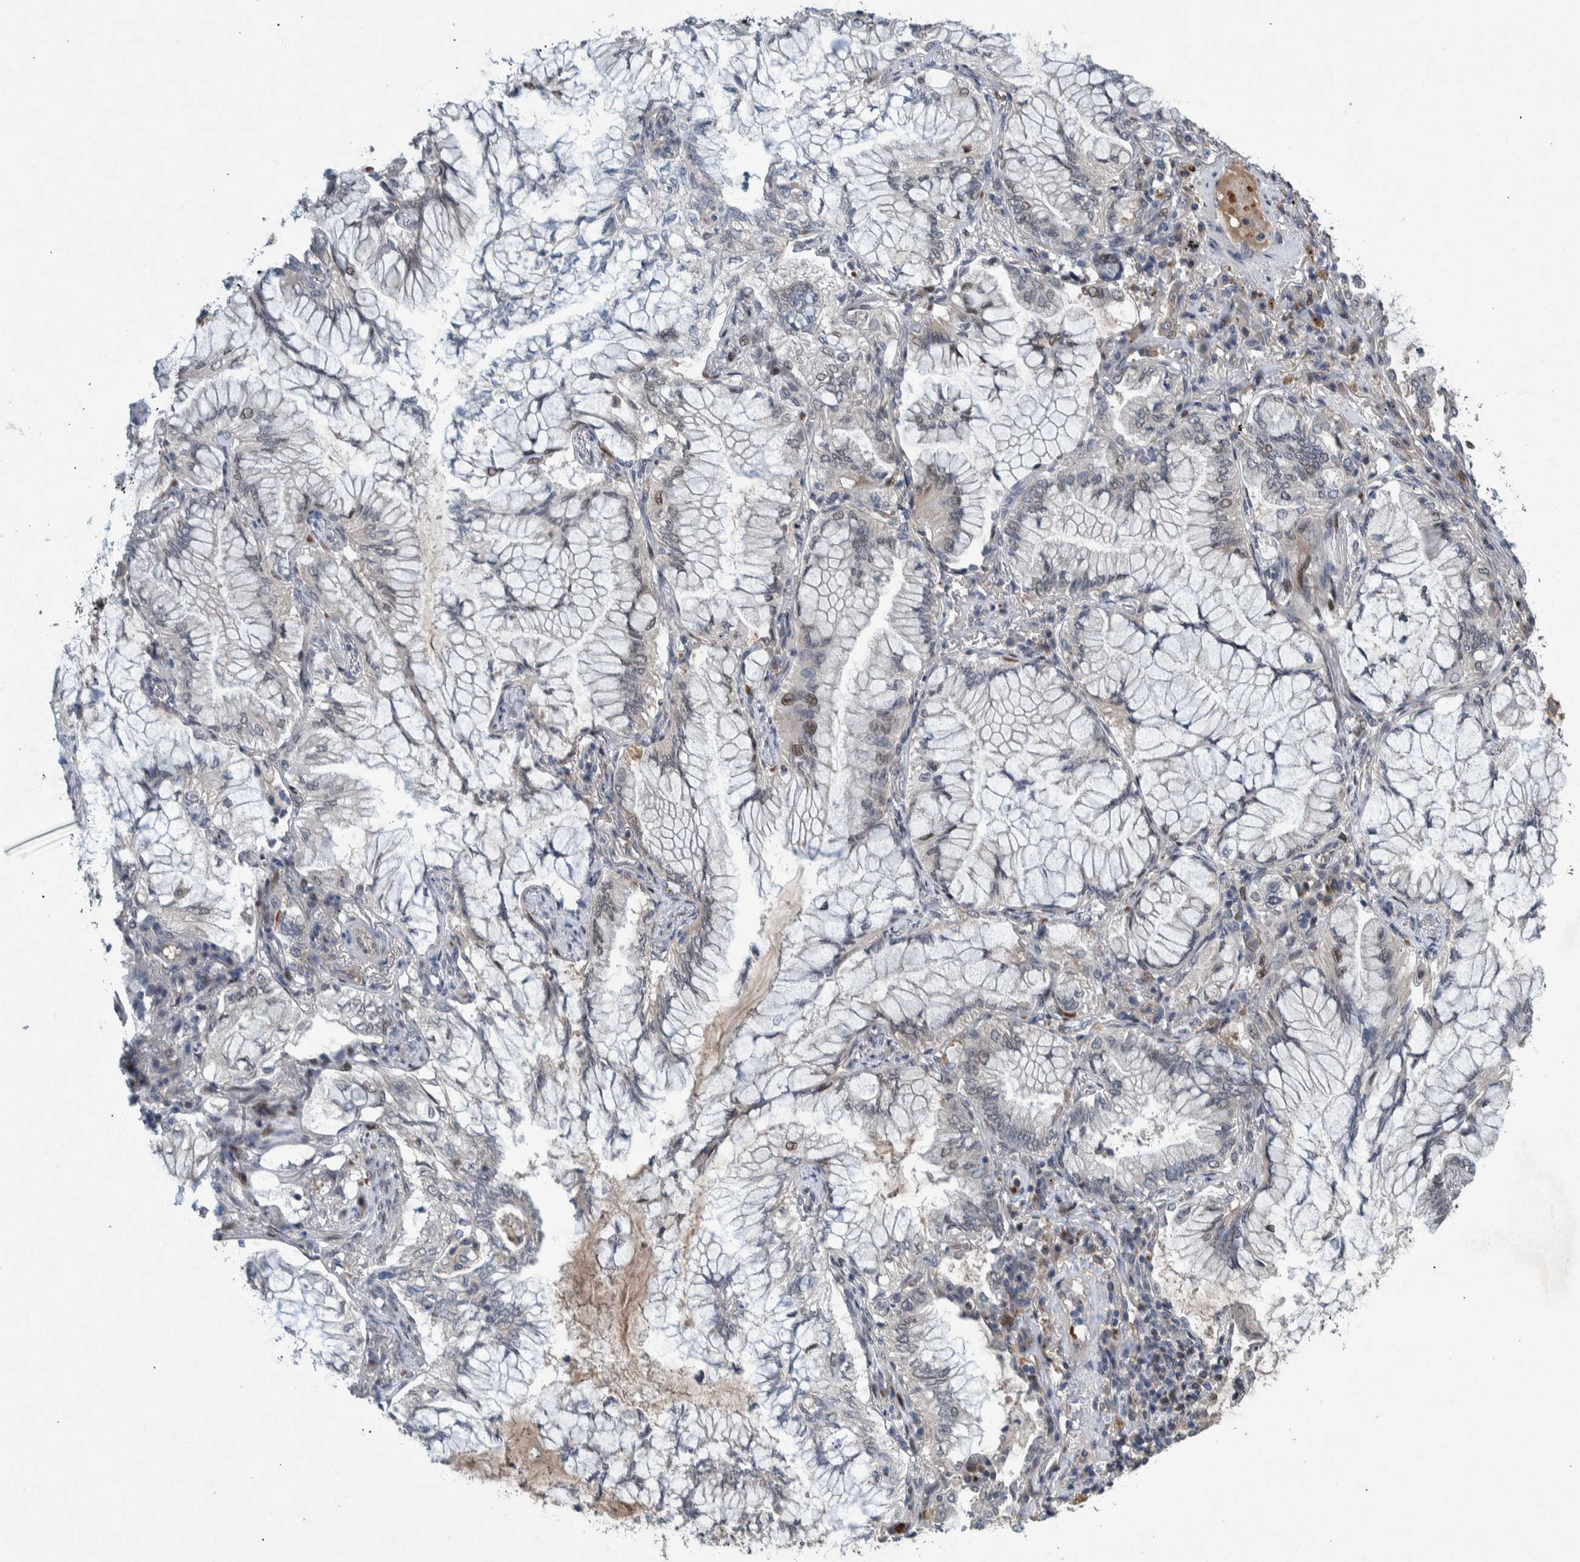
{"staining": {"intensity": "weak", "quantity": "<25%", "location": "nuclear"}, "tissue": "lung cancer", "cell_type": "Tumor cells", "image_type": "cancer", "snomed": [{"axis": "morphology", "description": "Adenocarcinoma, NOS"}, {"axis": "topography", "description": "Lung"}], "caption": "Immunohistochemical staining of adenocarcinoma (lung) displays no significant staining in tumor cells. Nuclei are stained in blue.", "gene": "ESRP1", "patient": {"sex": "female", "age": 70}}